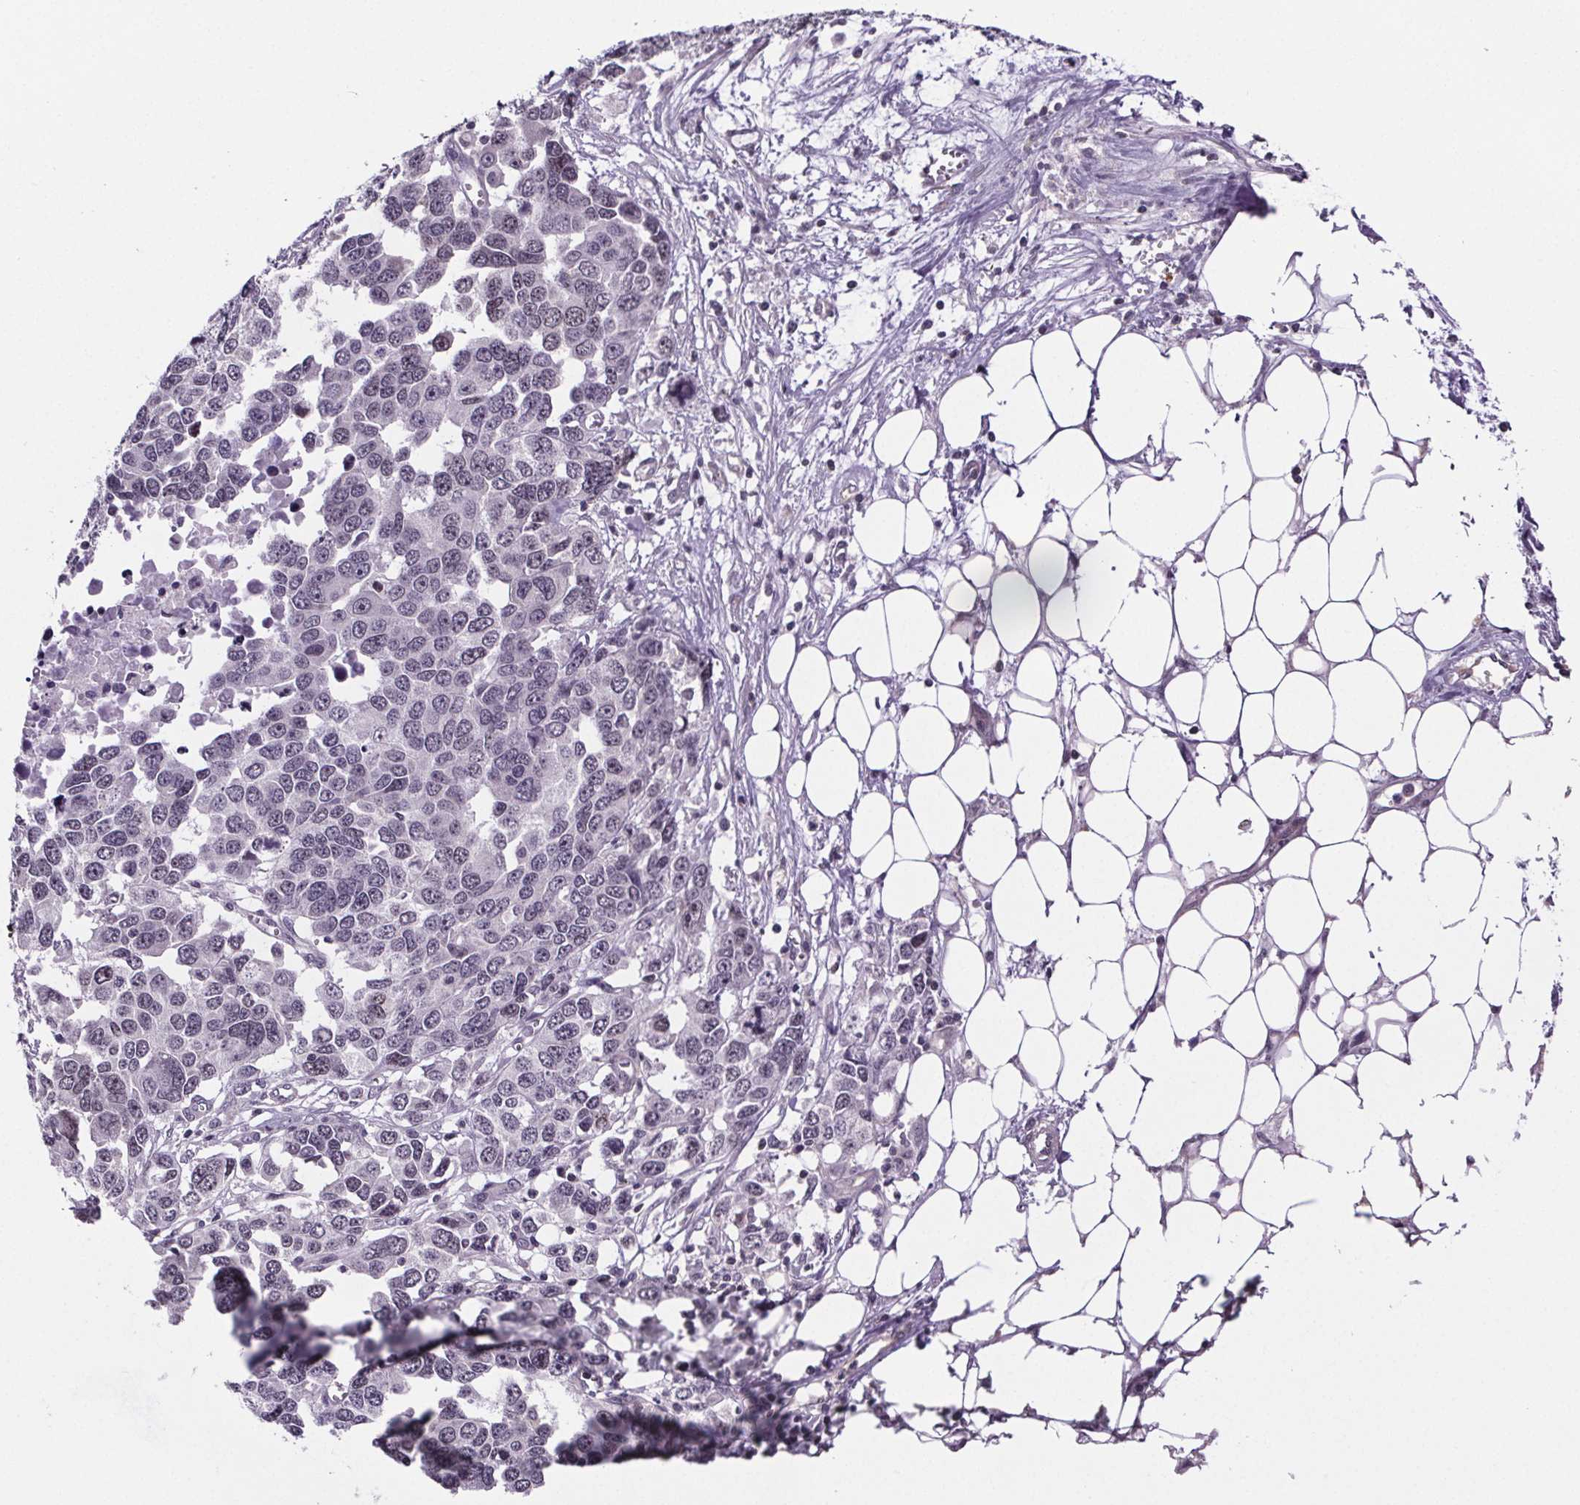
{"staining": {"intensity": "negative", "quantity": "none", "location": "none"}, "tissue": "ovarian cancer", "cell_type": "Tumor cells", "image_type": "cancer", "snomed": [{"axis": "morphology", "description": "Cystadenocarcinoma, serous, NOS"}, {"axis": "topography", "description": "Ovary"}], "caption": "Tumor cells show no significant staining in ovarian cancer.", "gene": "TTC12", "patient": {"sex": "female", "age": 76}}